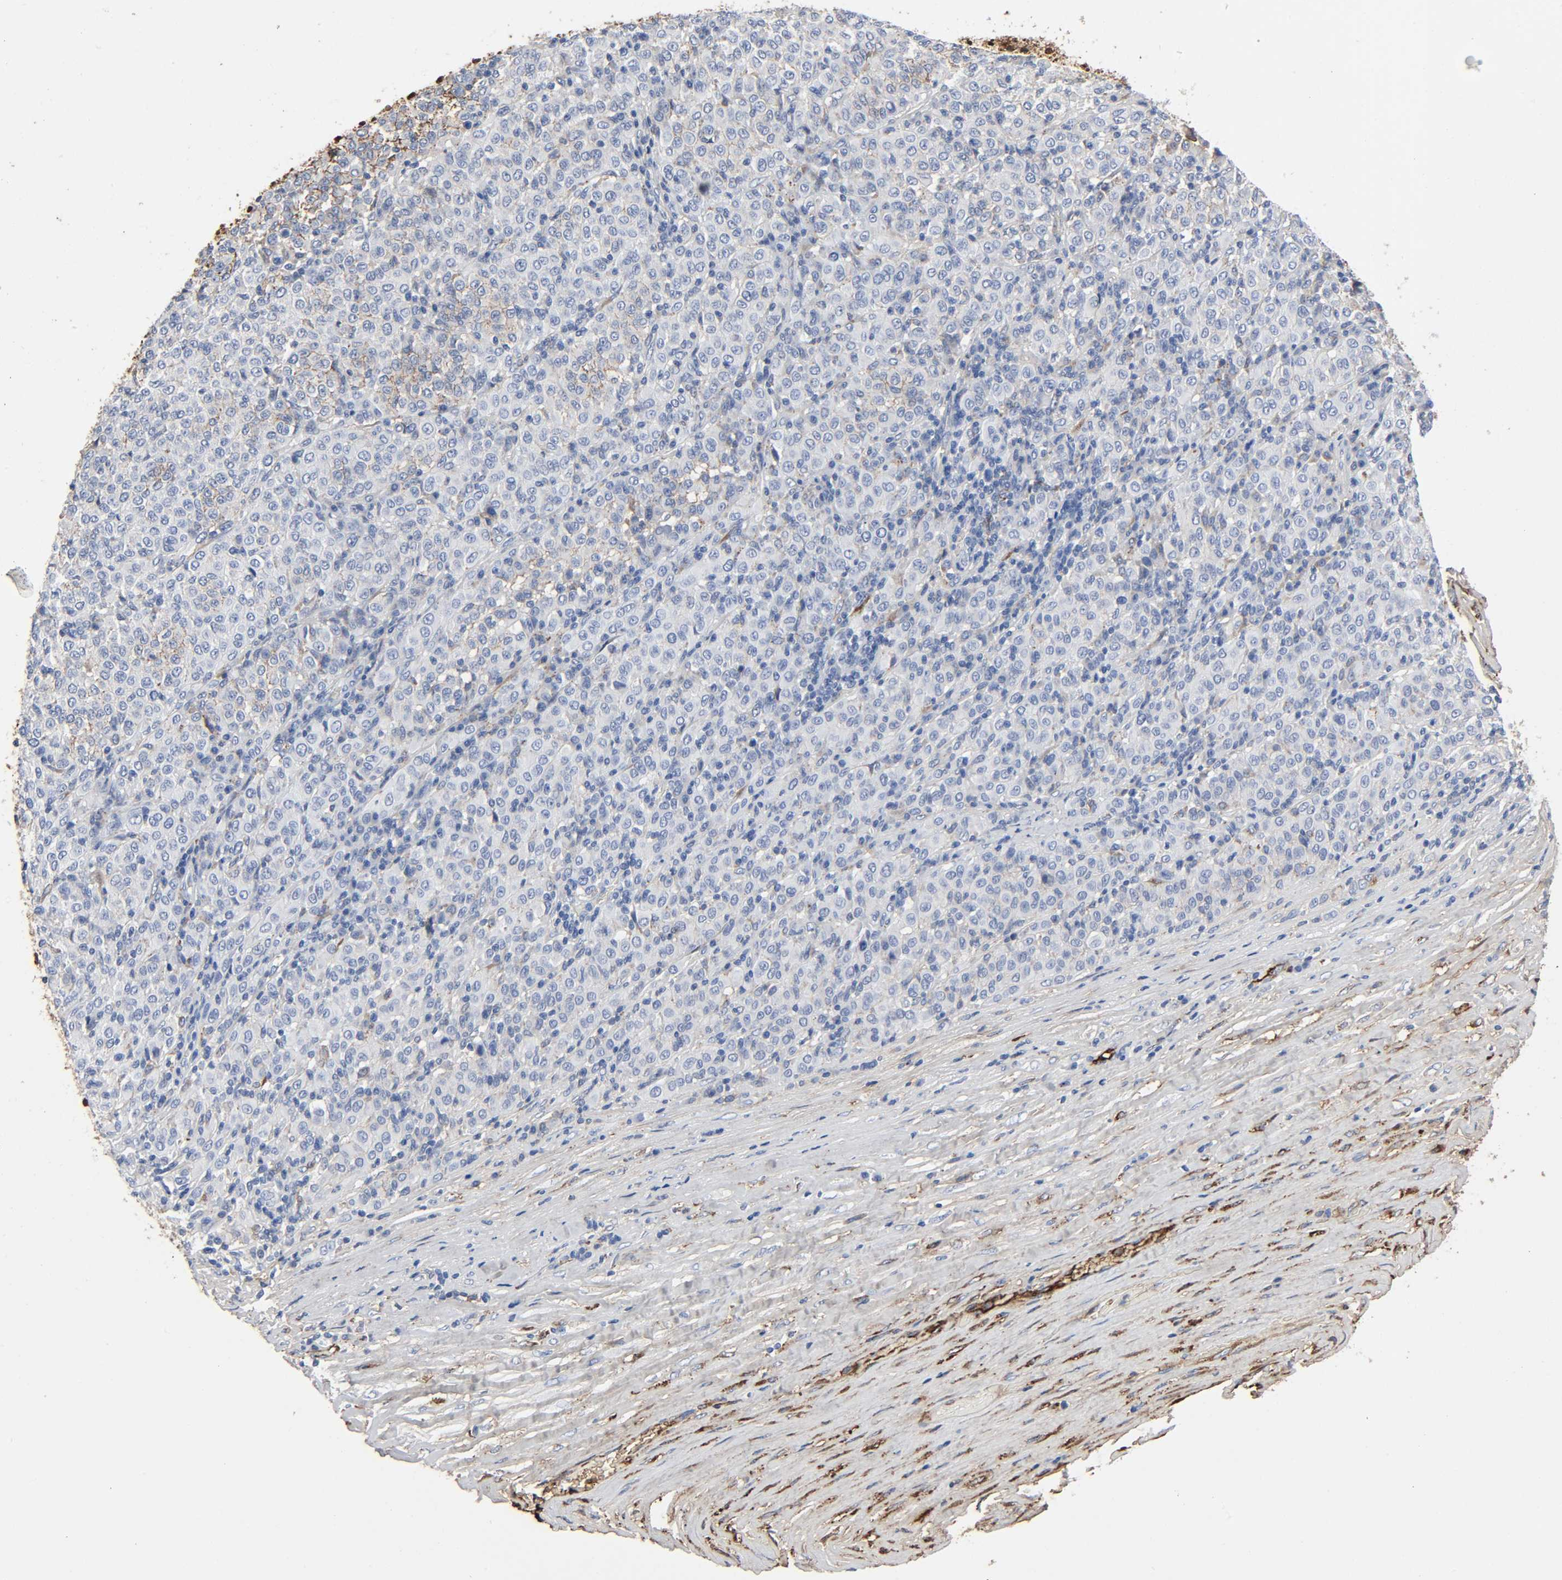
{"staining": {"intensity": "moderate", "quantity": "25%-75%", "location": "cytoplasmic/membranous"}, "tissue": "melanoma", "cell_type": "Tumor cells", "image_type": "cancer", "snomed": [{"axis": "morphology", "description": "Malignant melanoma, Metastatic site"}, {"axis": "topography", "description": "Pancreas"}], "caption": "IHC micrograph of melanoma stained for a protein (brown), which displays medium levels of moderate cytoplasmic/membranous staining in approximately 25%-75% of tumor cells.", "gene": "C3", "patient": {"sex": "female", "age": 30}}